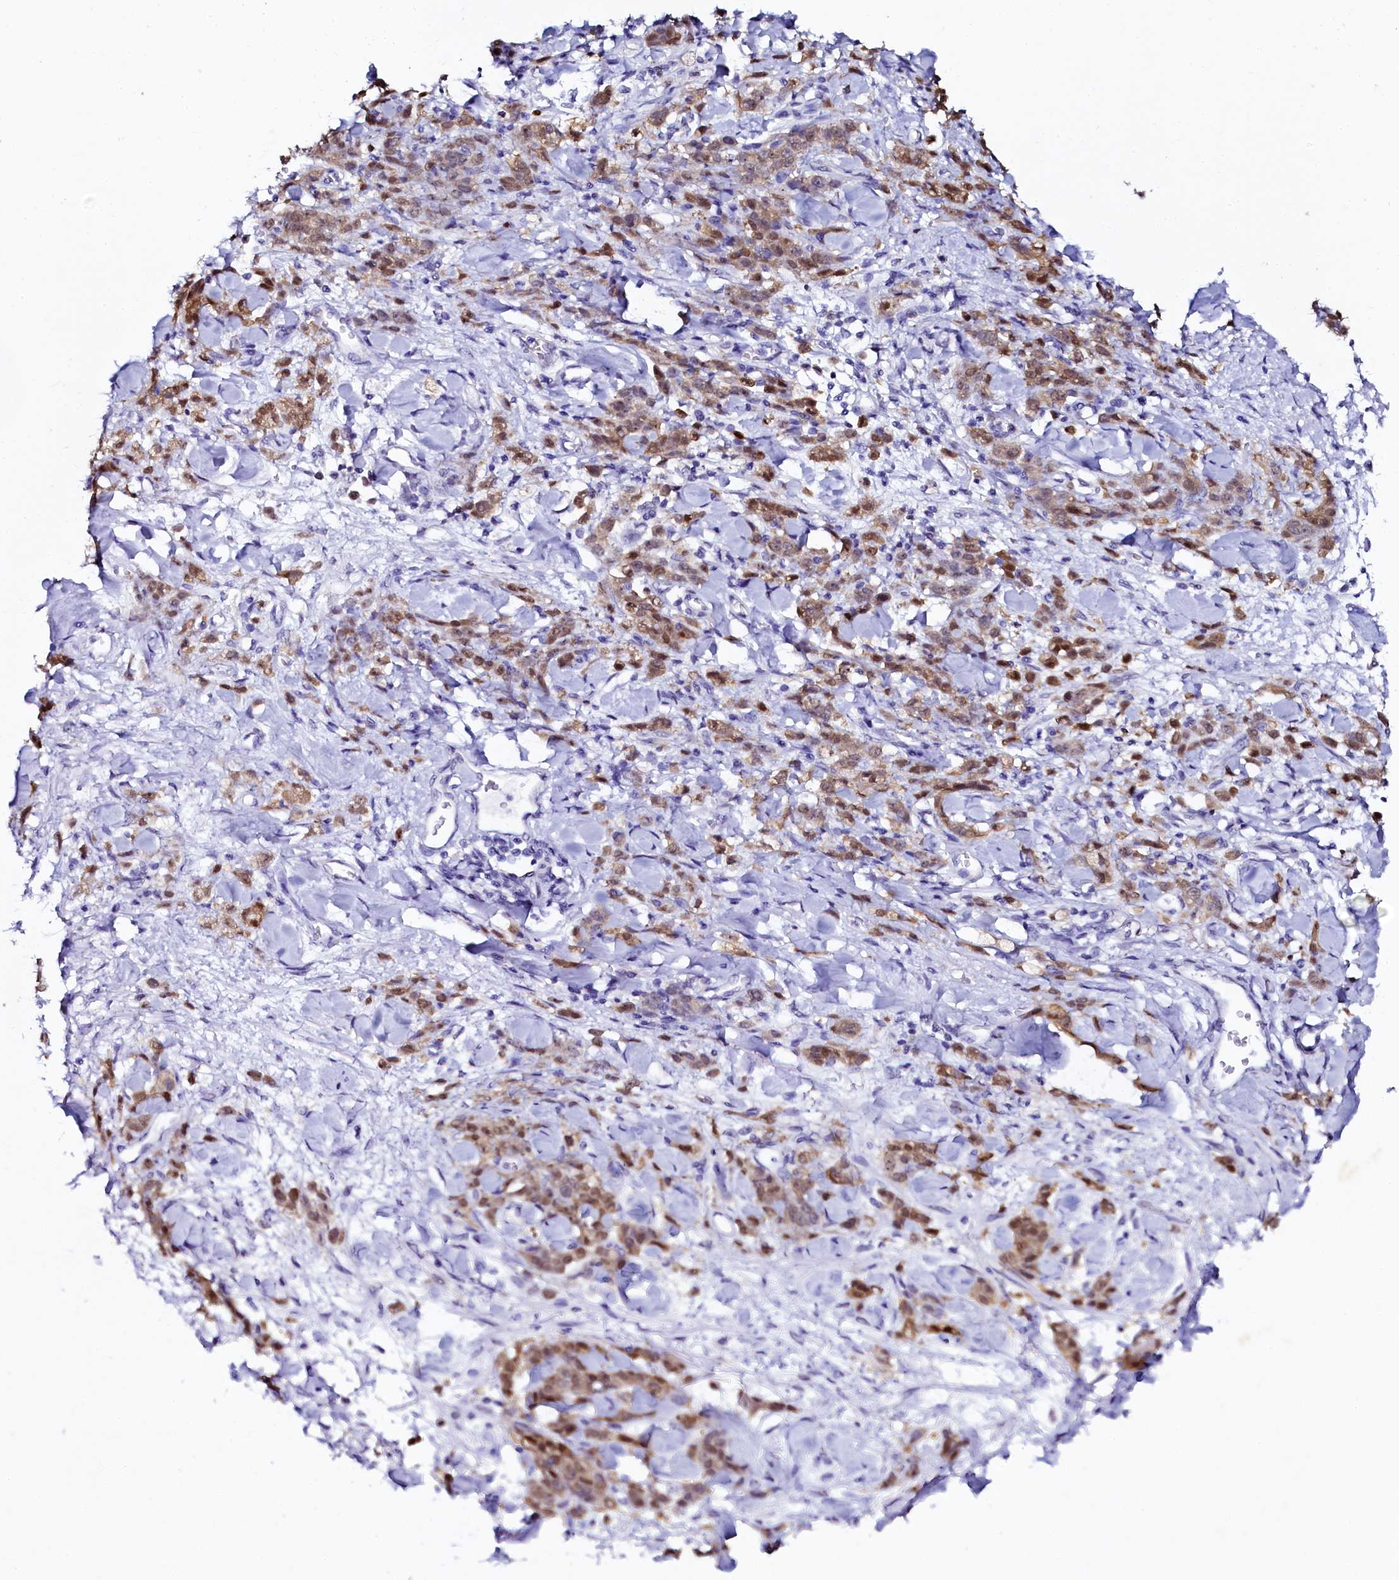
{"staining": {"intensity": "moderate", "quantity": ">75%", "location": "cytoplasmic/membranous,nuclear"}, "tissue": "stomach cancer", "cell_type": "Tumor cells", "image_type": "cancer", "snomed": [{"axis": "morphology", "description": "Normal tissue, NOS"}, {"axis": "morphology", "description": "Adenocarcinoma, NOS"}, {"axis": "topography", "description": "Stomach"}], "caption": "Stomach cancer (adenocarcinoma) stained with a protein marker shows moderate staining in tumor cells.", "gene": "SORD", "patient": {"sex": "male", "age": 82}}